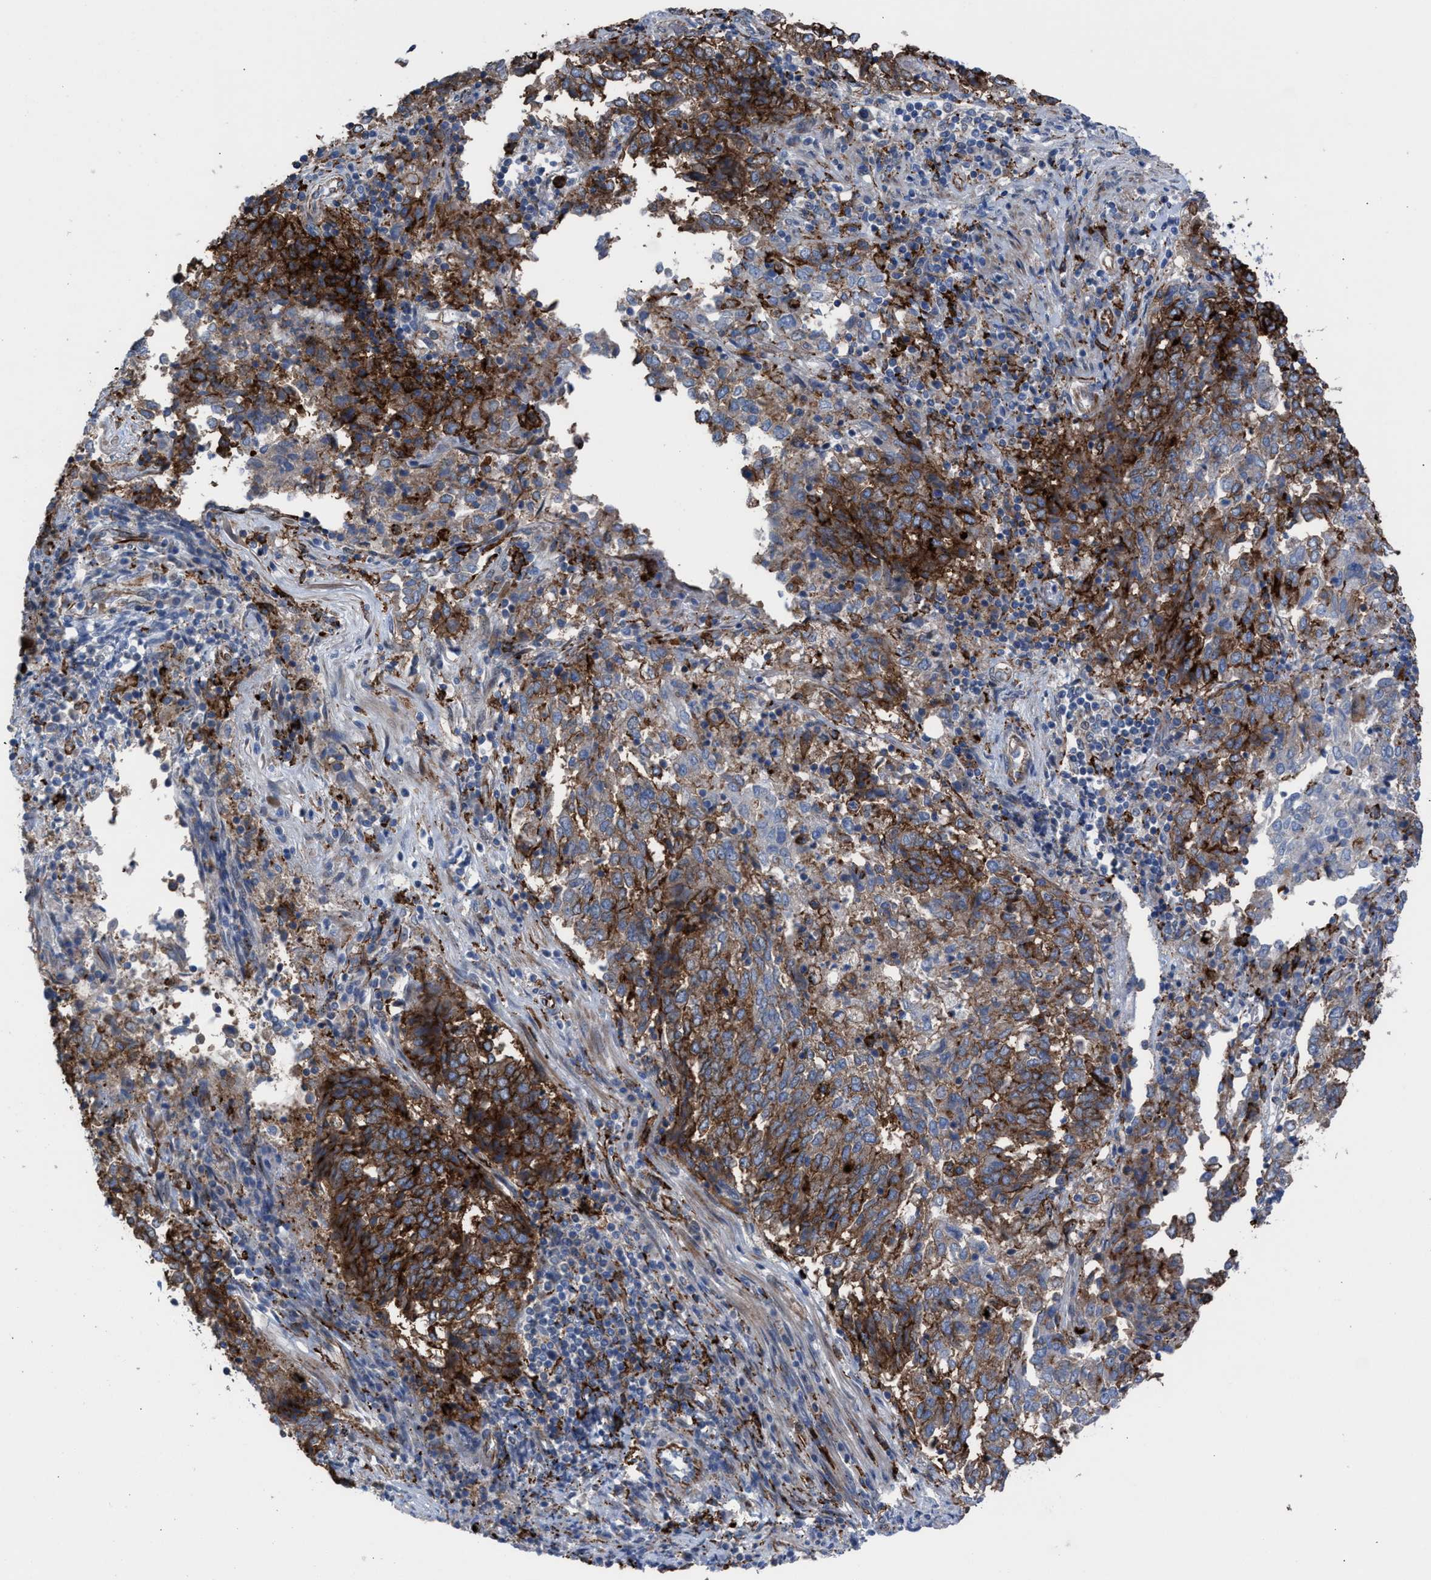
{"staining": {"intensity": "strong", "quantity": "25%-75%", "location": "cytoplasmic/membranous"}, "tissue": "endometrial cancer", "cell_type": "Tumor cells", "image_type": "cancer", "snomed": [{"axis": "morphology", "description": "Adenocarcinoma, NOS"}, {"axis": "topography", "description": "Endometrium"}], "caption": "IHC image of neoplastic tissue: endometrial cancer stained using IHC reveals high levels of strong protein expression localized specifically in the cytoplasmic/membranous of tumor cells, appearing as a cytoplasmic/membranous brown color.", "gene": "SLC47A1", "patient": {"sex": "female", "age": 80}}